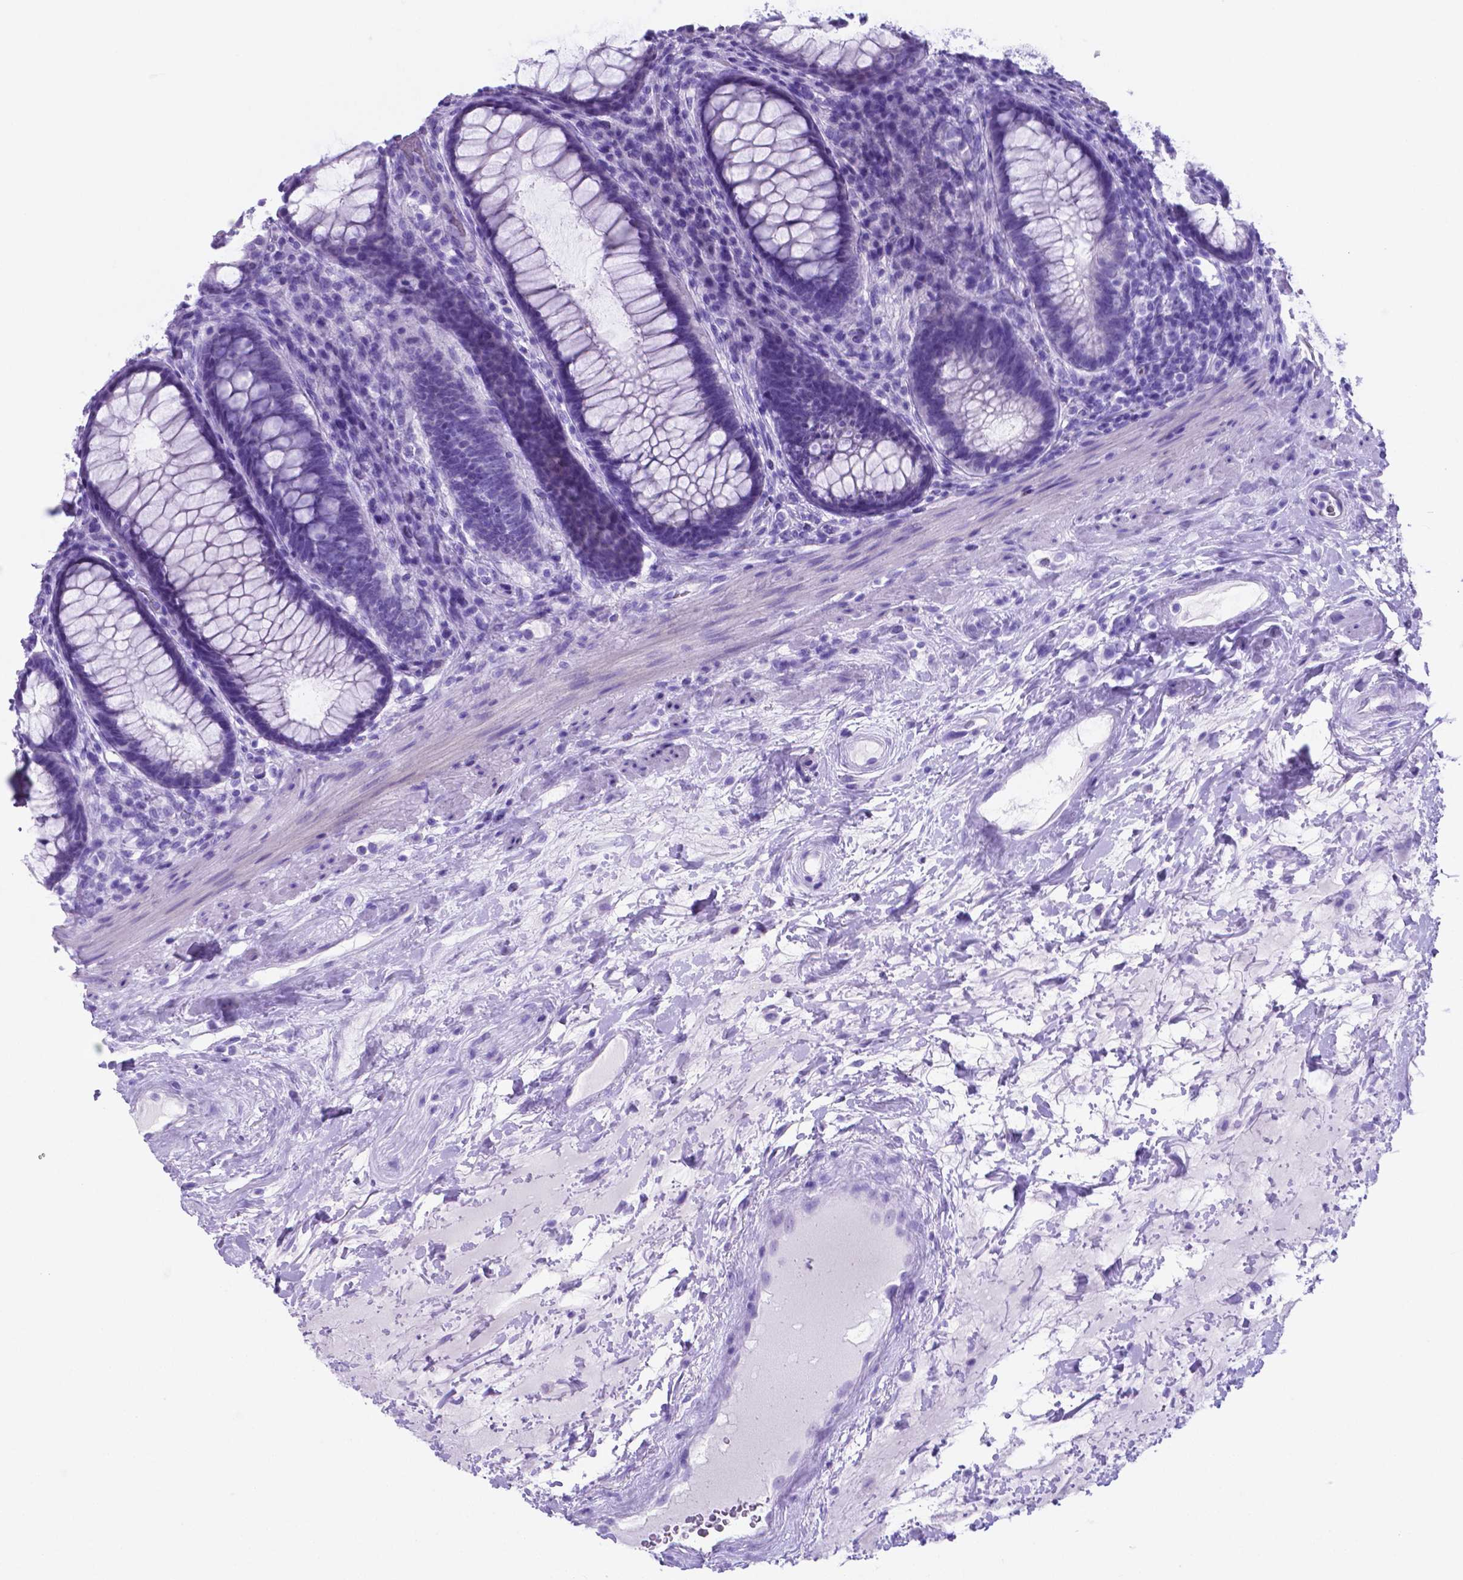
{"staining": {"intensity": "negative", "quantity": "none", "location": "none"}, "tissue": "rectum", "cell_type": "Glandular cells", "image_type": "normal", "snomed": [{"axis": "morphology", "description": "Normal tissue, NOS"}, {"axis": "topography", "description": "Rectum"}], "caption": "An immunohistochemistry (IHC) photomicrograph of normal rectum is shown. There is no staining in glandular cells of rectum.", "gene": "DNAAF8", "patient": {"sex": "male", "age": 72}}